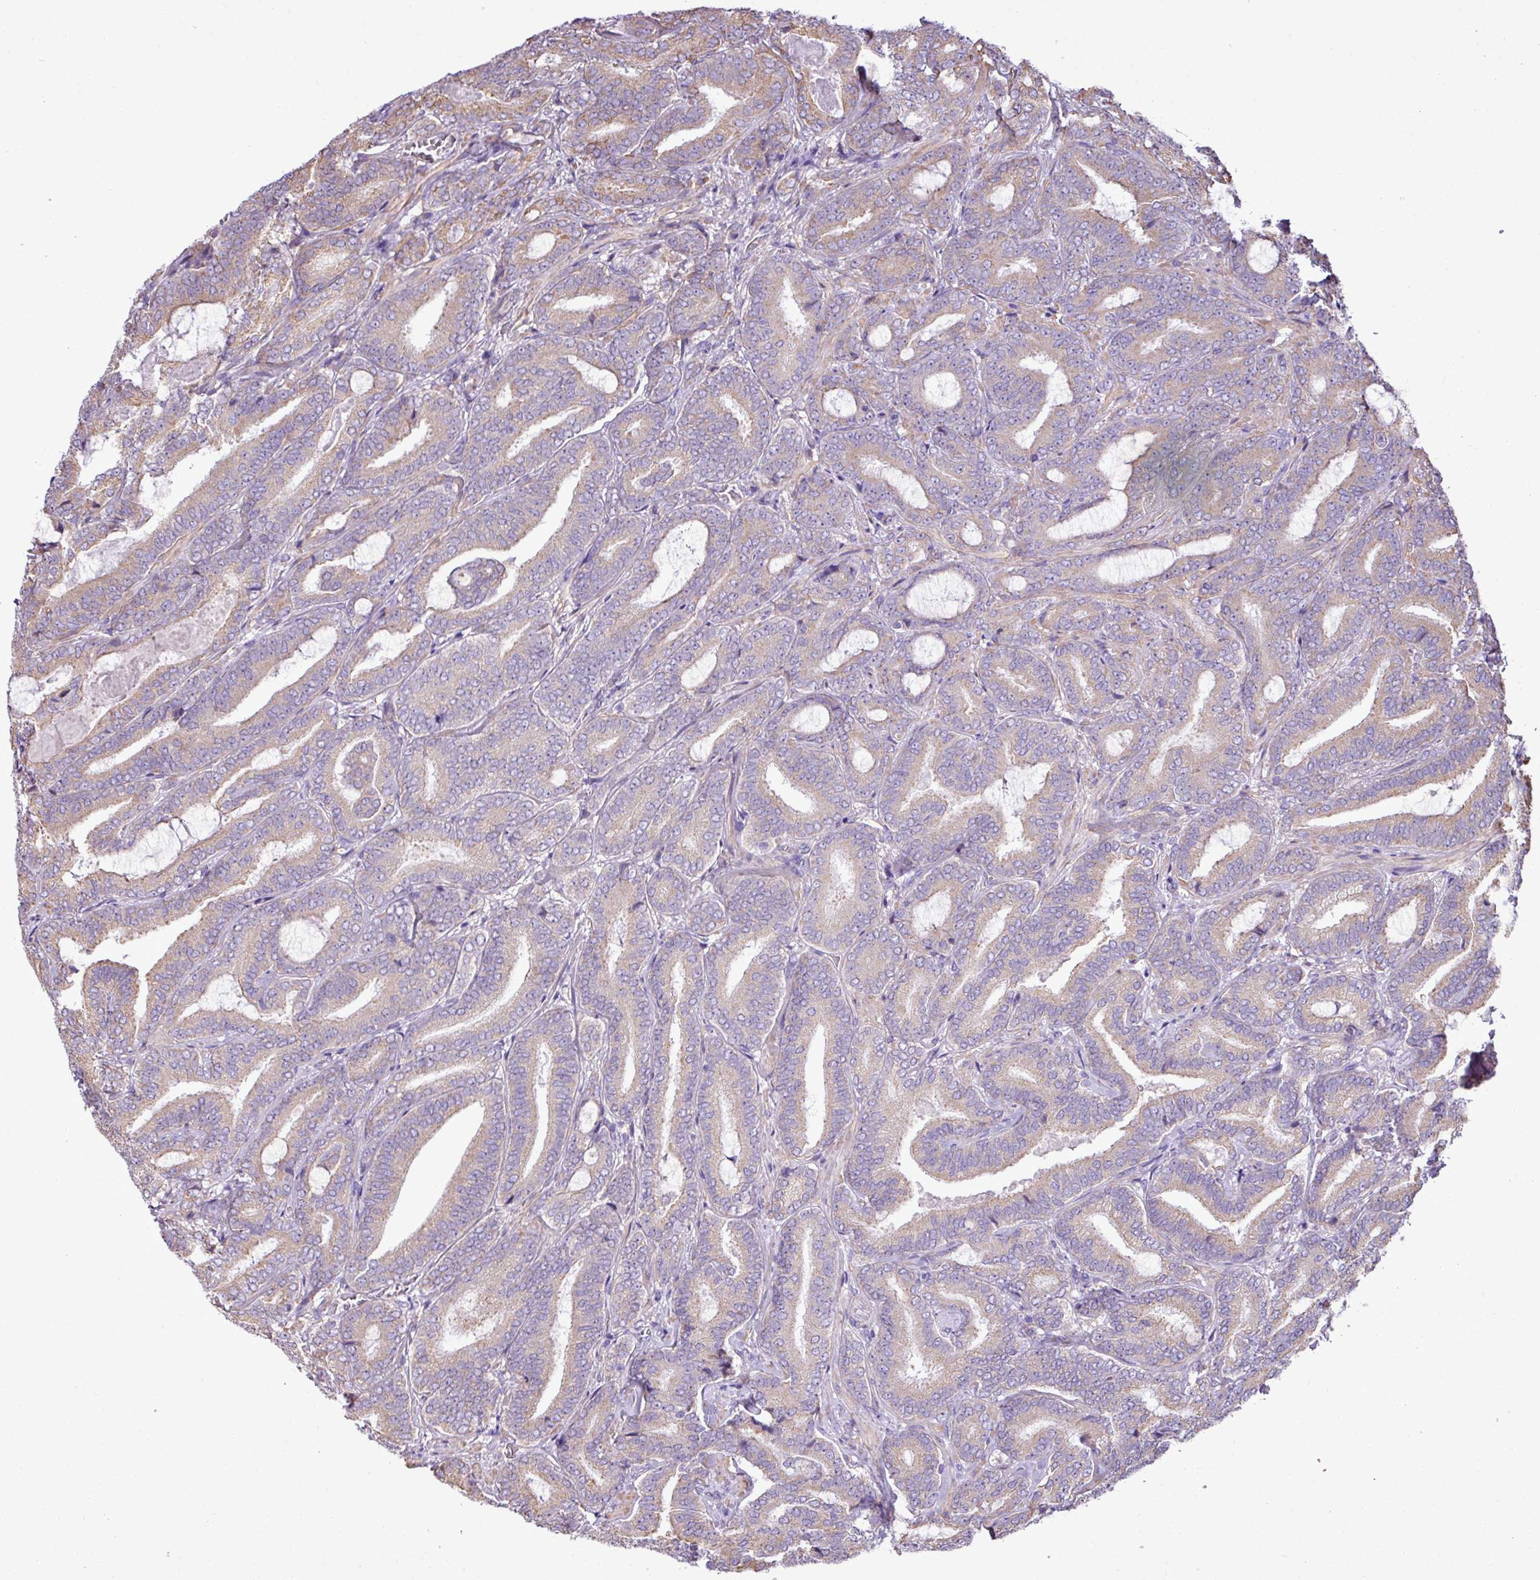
{"staining": {"intensity": "weak", "quantity": "25%-75%", "location": "cytoplasmic/membranous"}, "tissue": "prostate cancer", "cell_type": "Tumor cells", "image_type": "cancer", "snomed": [{"axis": "morphology", "description": "Adenocarcinoma, Low grade"}, {"axis": "topography", "description": "Prostate and seminal vesicle, NOS"}], "caption": "This histopathology image displays immunohistochemistry staining of human prostate cancer (low-grade adenocarcinoma), with low weak cytoplasmic/membranous staining in approximately 25%-75% of tumor cells.", "gene": "ZSCAN5A", "patient": {"sex": "male", "age": 61}}